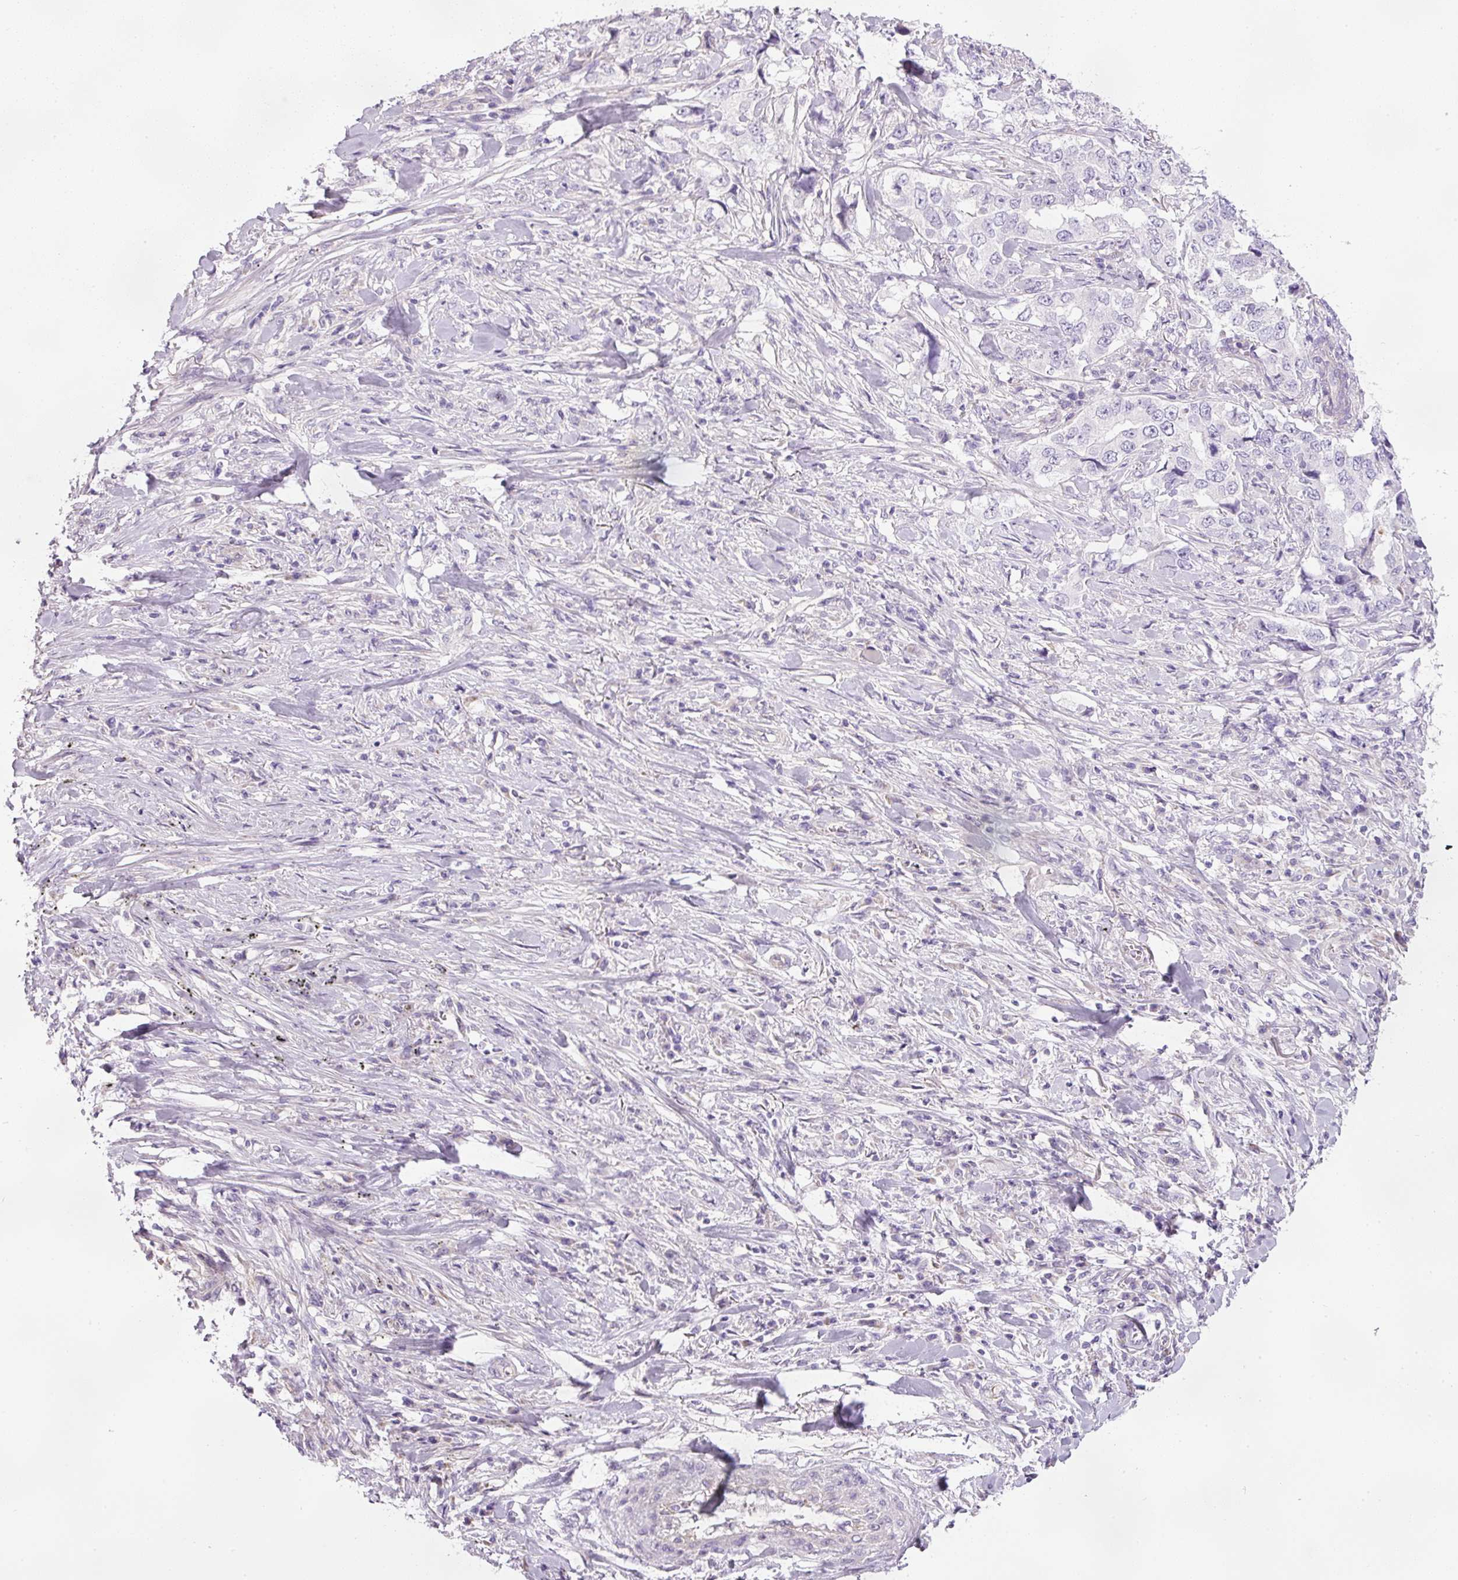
{"staining": {"intensity": "negative", "quantity": "none", "location": "none"}, "tissue": "lung cancer", "cell_type": "Tumor cells", "image_type": "cancer", "snomed": [{"axis": "morphology", "description": "Adenocarcinoma, NOS"}, {"axis": "topography", "description": "Lung"}], "caption": "Tumor cells show no significant protein staining in adenocarcinoma (lung).", "gene": "KPNA5", "patient": {"sex": "female", "age": 51}}